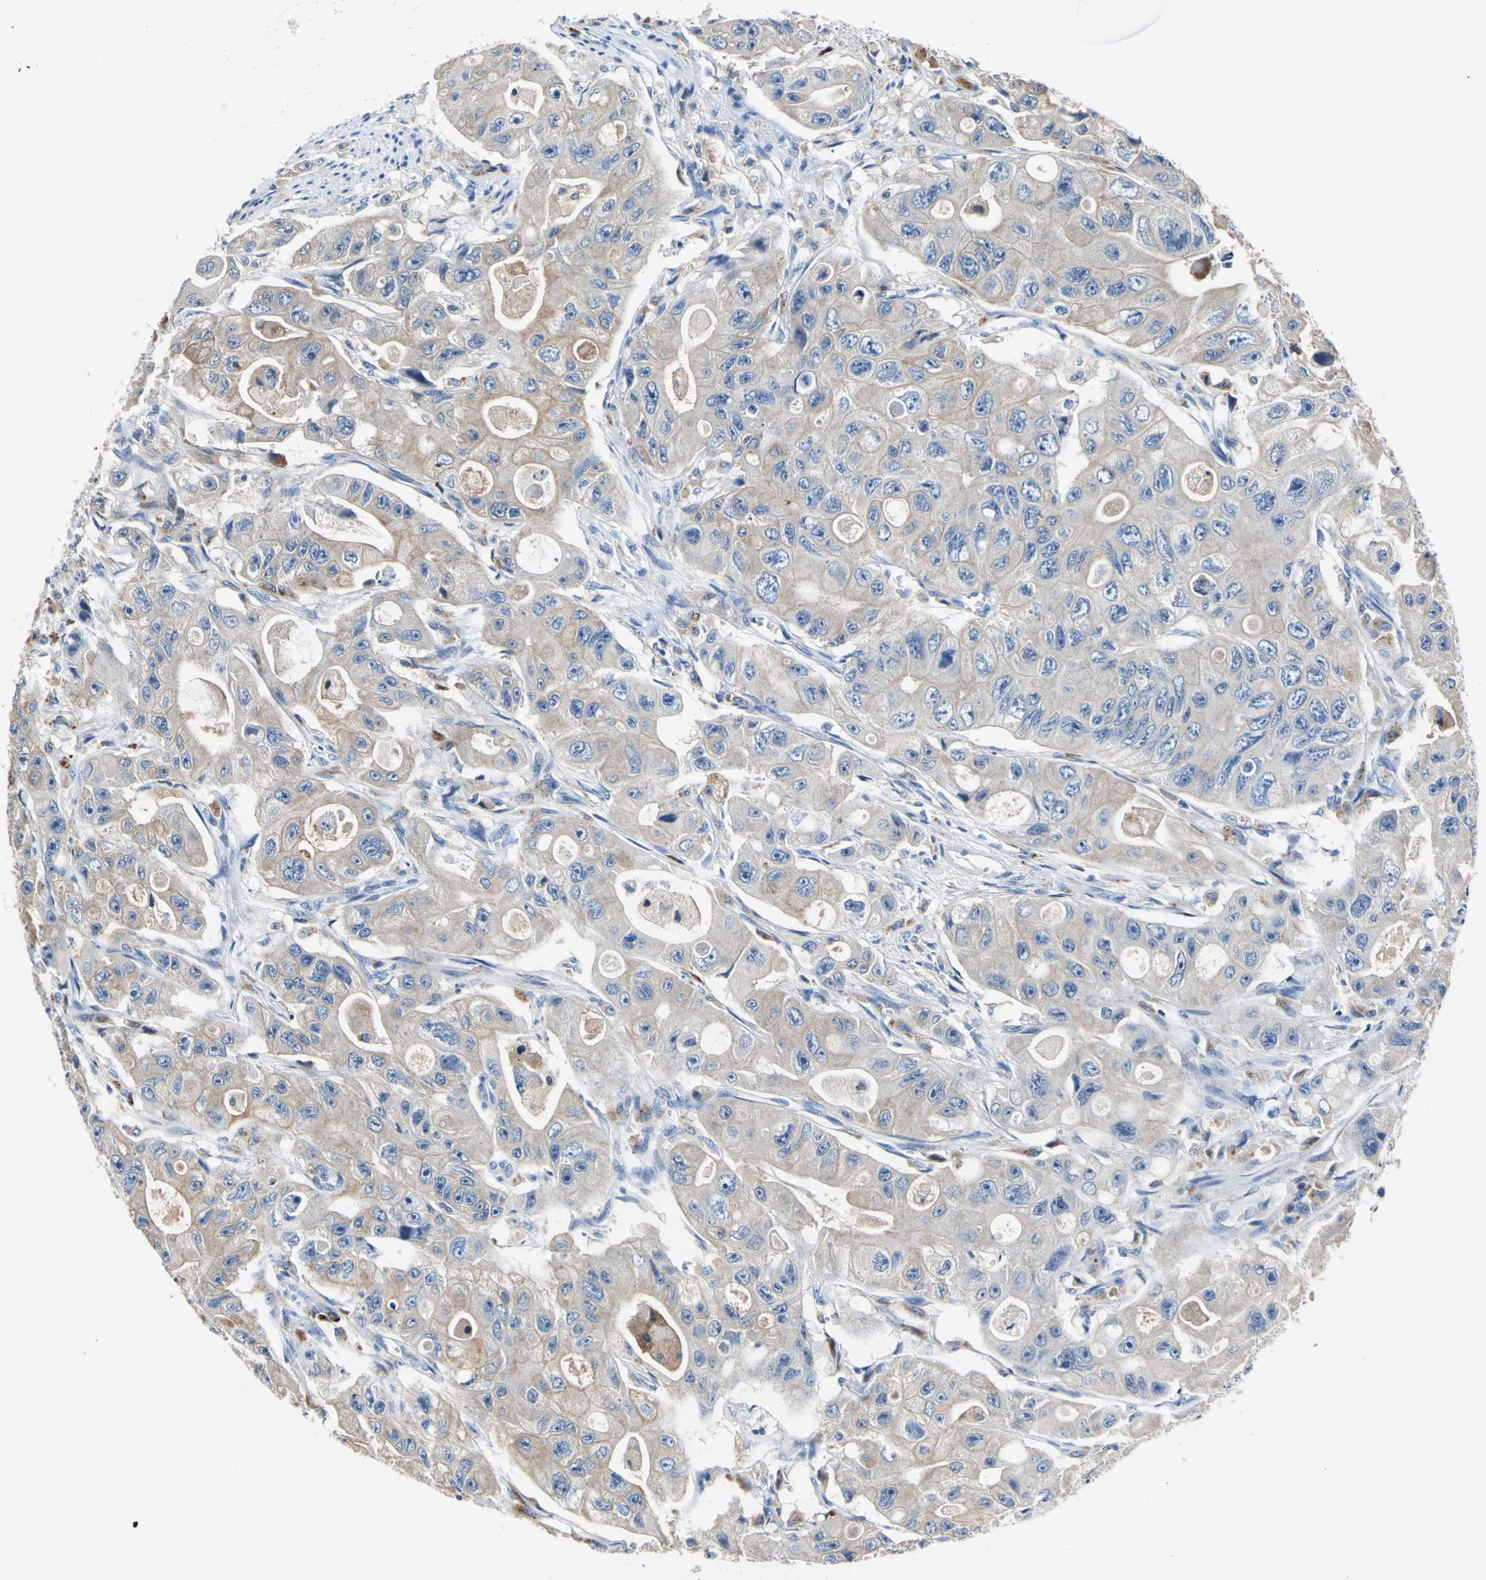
{"staining": {"intensity": "weak", "quantity": ">75%", "location": "cytoplasmic/membranous"}, "tissue": "colorectal cancer", "cell_type": "Tumor cells", "image_type": "cancer", "snomed": [{"axis": "morphology", "description": "Adenocarcinoma, NOS"}, {"axis": "topography", "description": "Colon"}], "caption": "Colorectal cancer (adenocarcinoma) tissue displays weak cytoplasmic/membranous staining in about >75% of tumor cells, visualized by immunohistochemistry. Using DAB (3,3'-diaminobenzidine) (brown) and hematoxylin (blue) stains, captured at high magnification using brightfield microscopy.", "gene": "RASD2", "patient": {"sex": "female", "age": 46}}